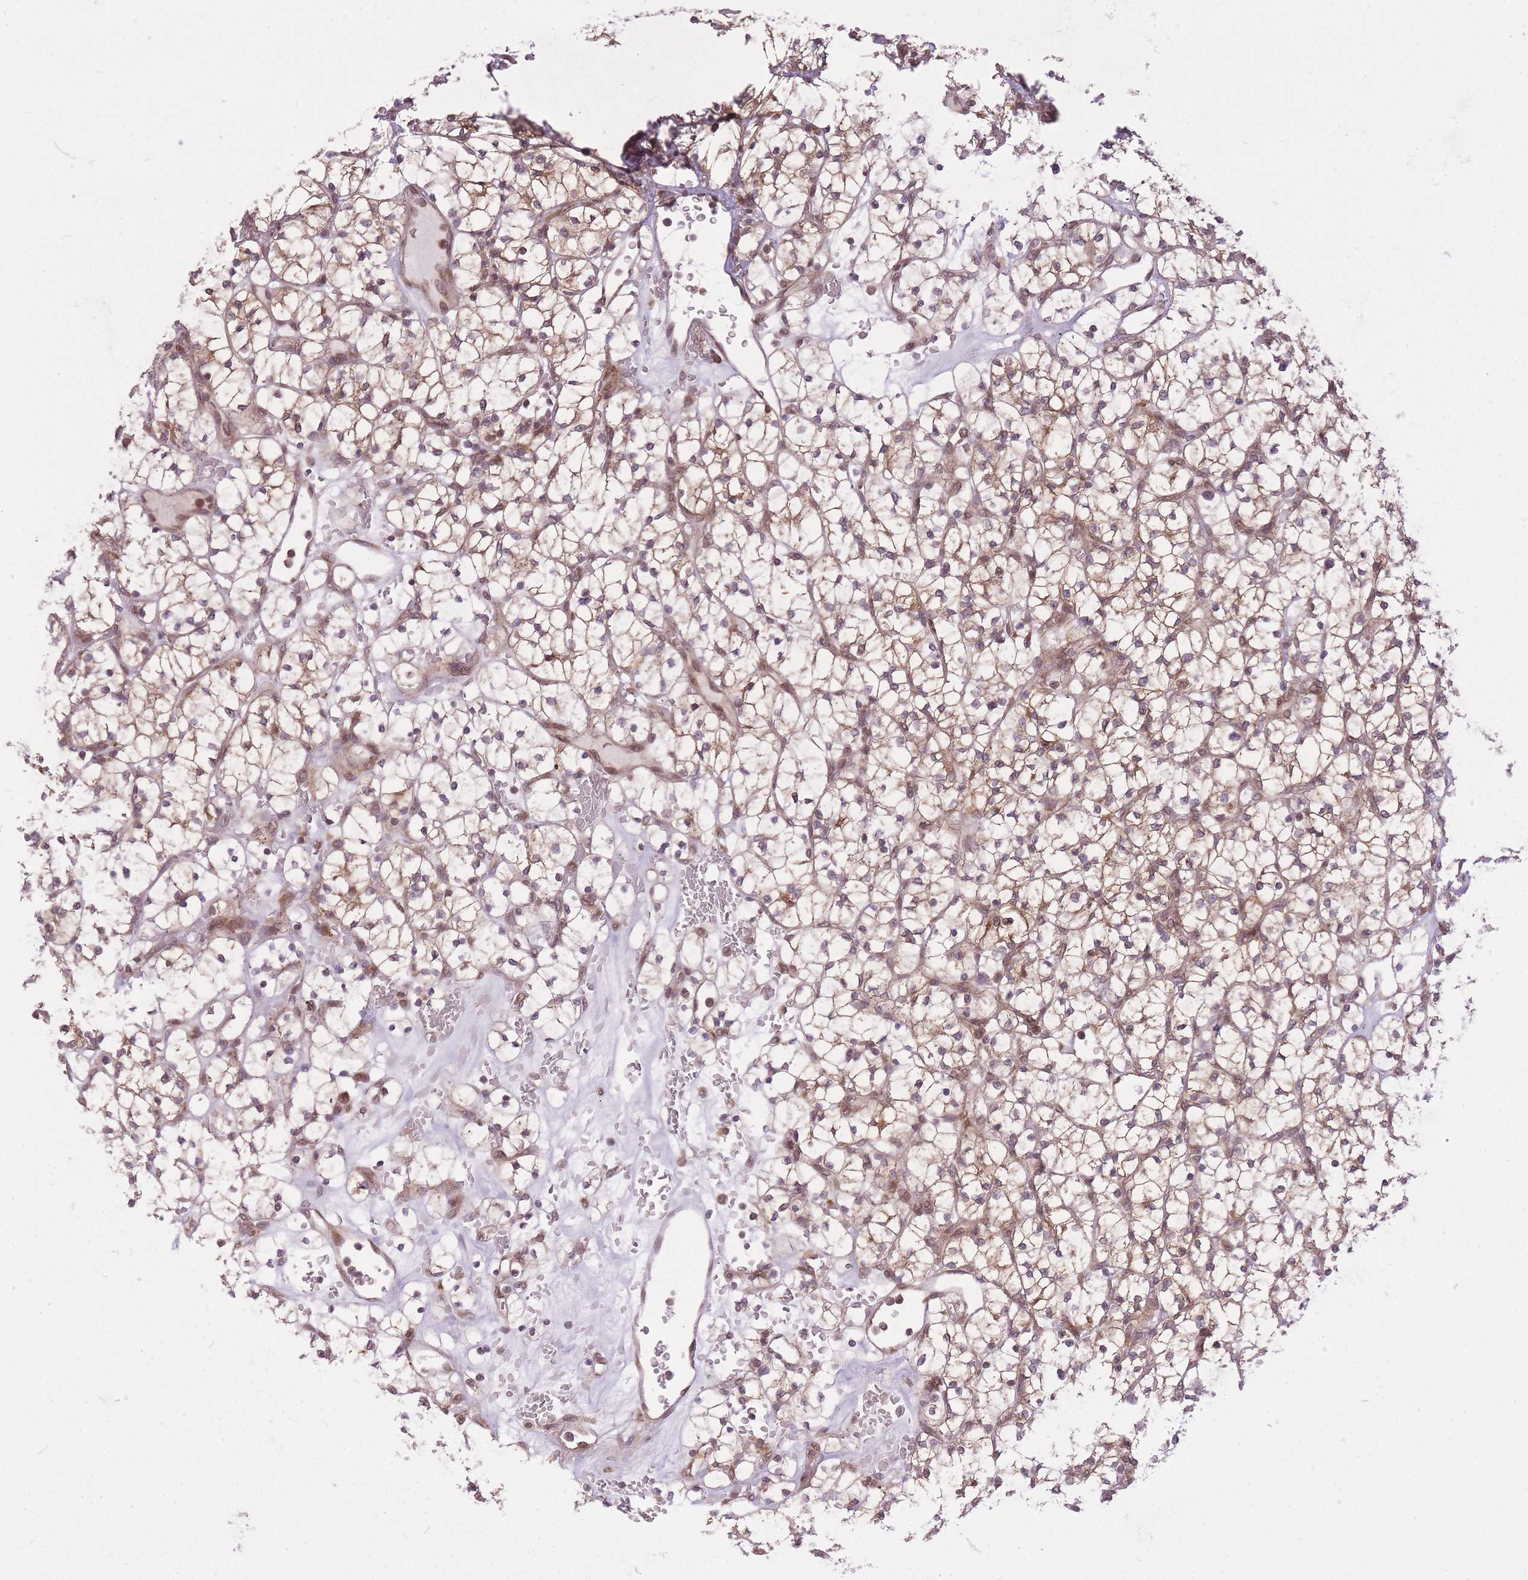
{"staining": {"intensity": "moderate", "quantity": ">75%", "location": "cytoplasmic/membranous,nuclear"}, "tissue": "renal cancer", "cell_type": "Tumor cells", "image_type": "cancer", "snomed": [{"axis": "morphology", "description": "Adenocarcinoma, NOS"}, {"axis": "topography", "description": "Kidney"}], "caption": "Tumor cells show medium levels of moderate cytoplasmic/membranous and nuclear positivity in approximately >75% of cells in renal cancer. Using DAB (brown) and hematoxylin (blue) stains, captured at high magnification using brightfield microscopy.", "gene": "ZNF391", "patient": {"sex": "female", "age": 64}}